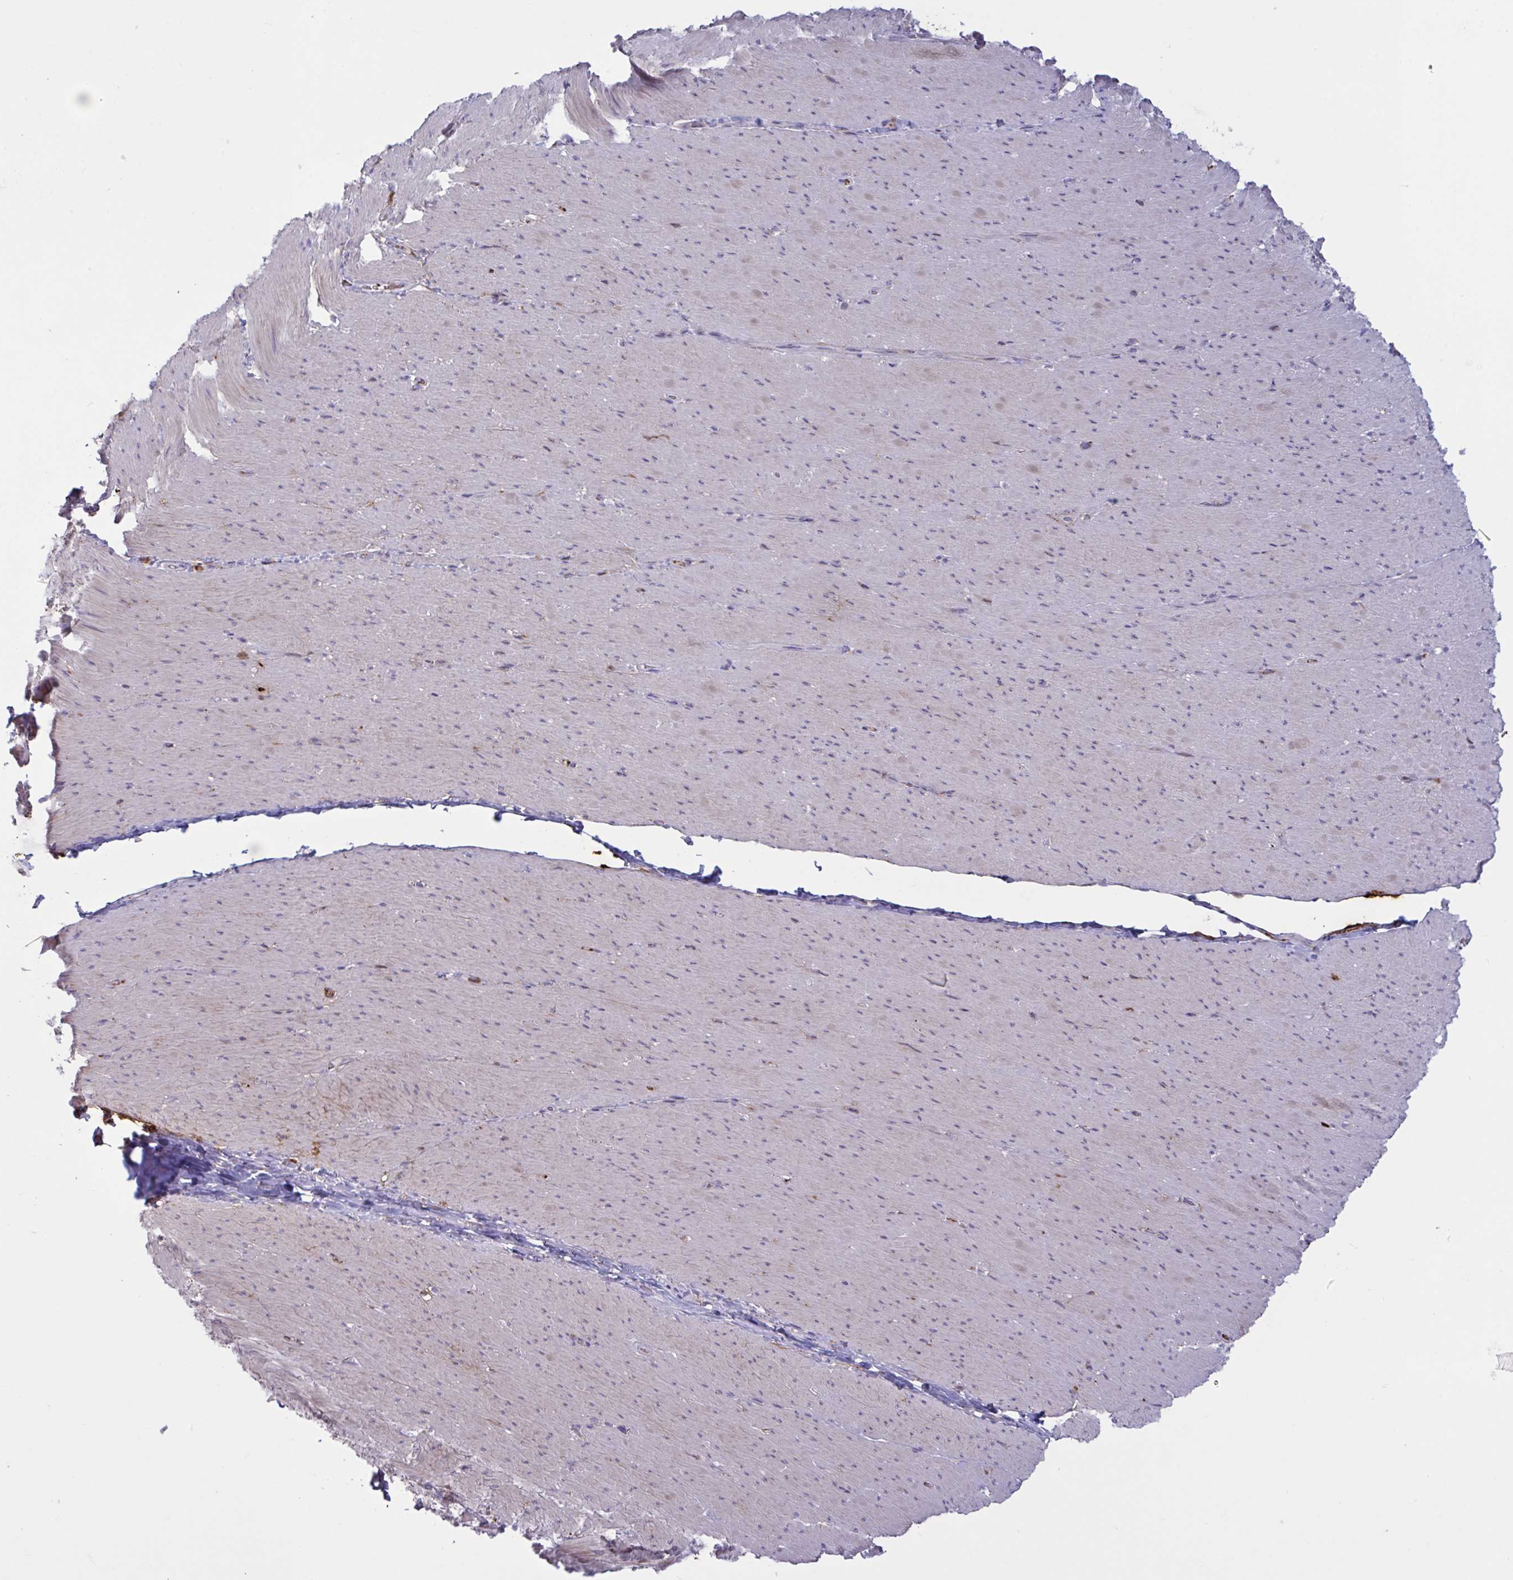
{"staining": {"intensity": "negative", "quantity": "none", "location": "none"}, "tissue": "smooth muscle", "cell_type": "Smooth muscle cells", "image_type": "normal", "snomed": [{"axis": "morphology", "description": "Normal tissue, NOS"}, {"axis": "topography", "description": "Smooth muscle"}, {"axis": "topography", "description": "Rectum"}], "caption": "Smooth muscle cells are negative for brown protein staining in normal smooth muscle. The staining was performed using DAB (3,3'-diaminobenzidine) to visualize the protein expression in brown, while the nuclei were stained in blue with hematoxylin (Magnification: 20x).", "gene": "IL1R1", "patient": {"sex": "male", "age": 53}}